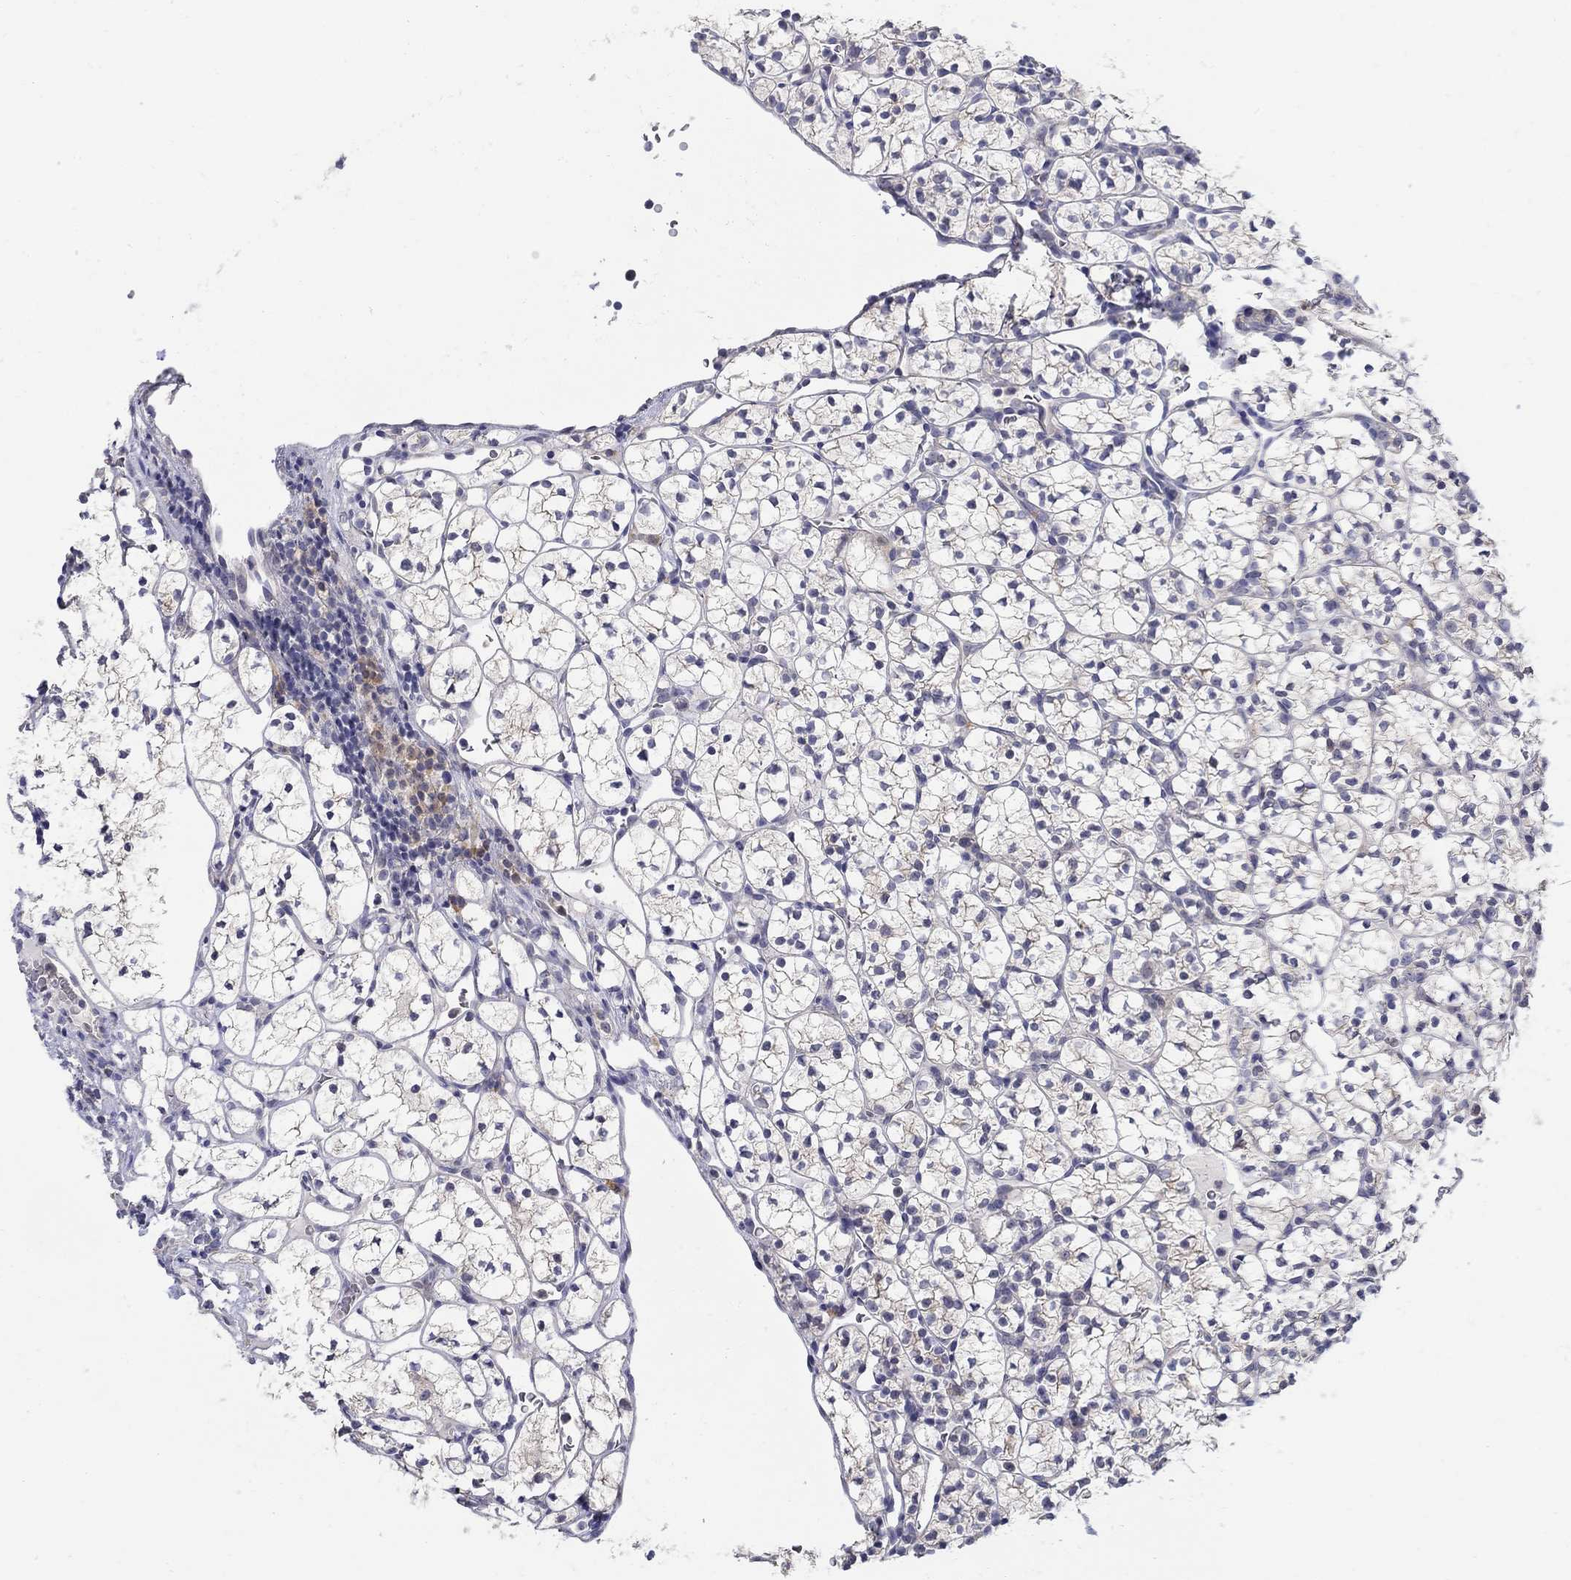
{"staining": {"intensity": "negative", "quantity": "none", "location": "none"}, "tissue": "renal cancer", "cell_type": "Tumor cells", "image_type": "cancer", "snomed": [{"axis": "morphology", "description": "Adenocarcinoma, NOS"}, {"axis": "topography", "description": "Kidney"}], "caption": "A histopathology image of human renal cancer (adenocarcinoma) is negative for staining in tumor cells.", "gene": "ABCA4", "patient": {"sex": "female", "age": 89}}